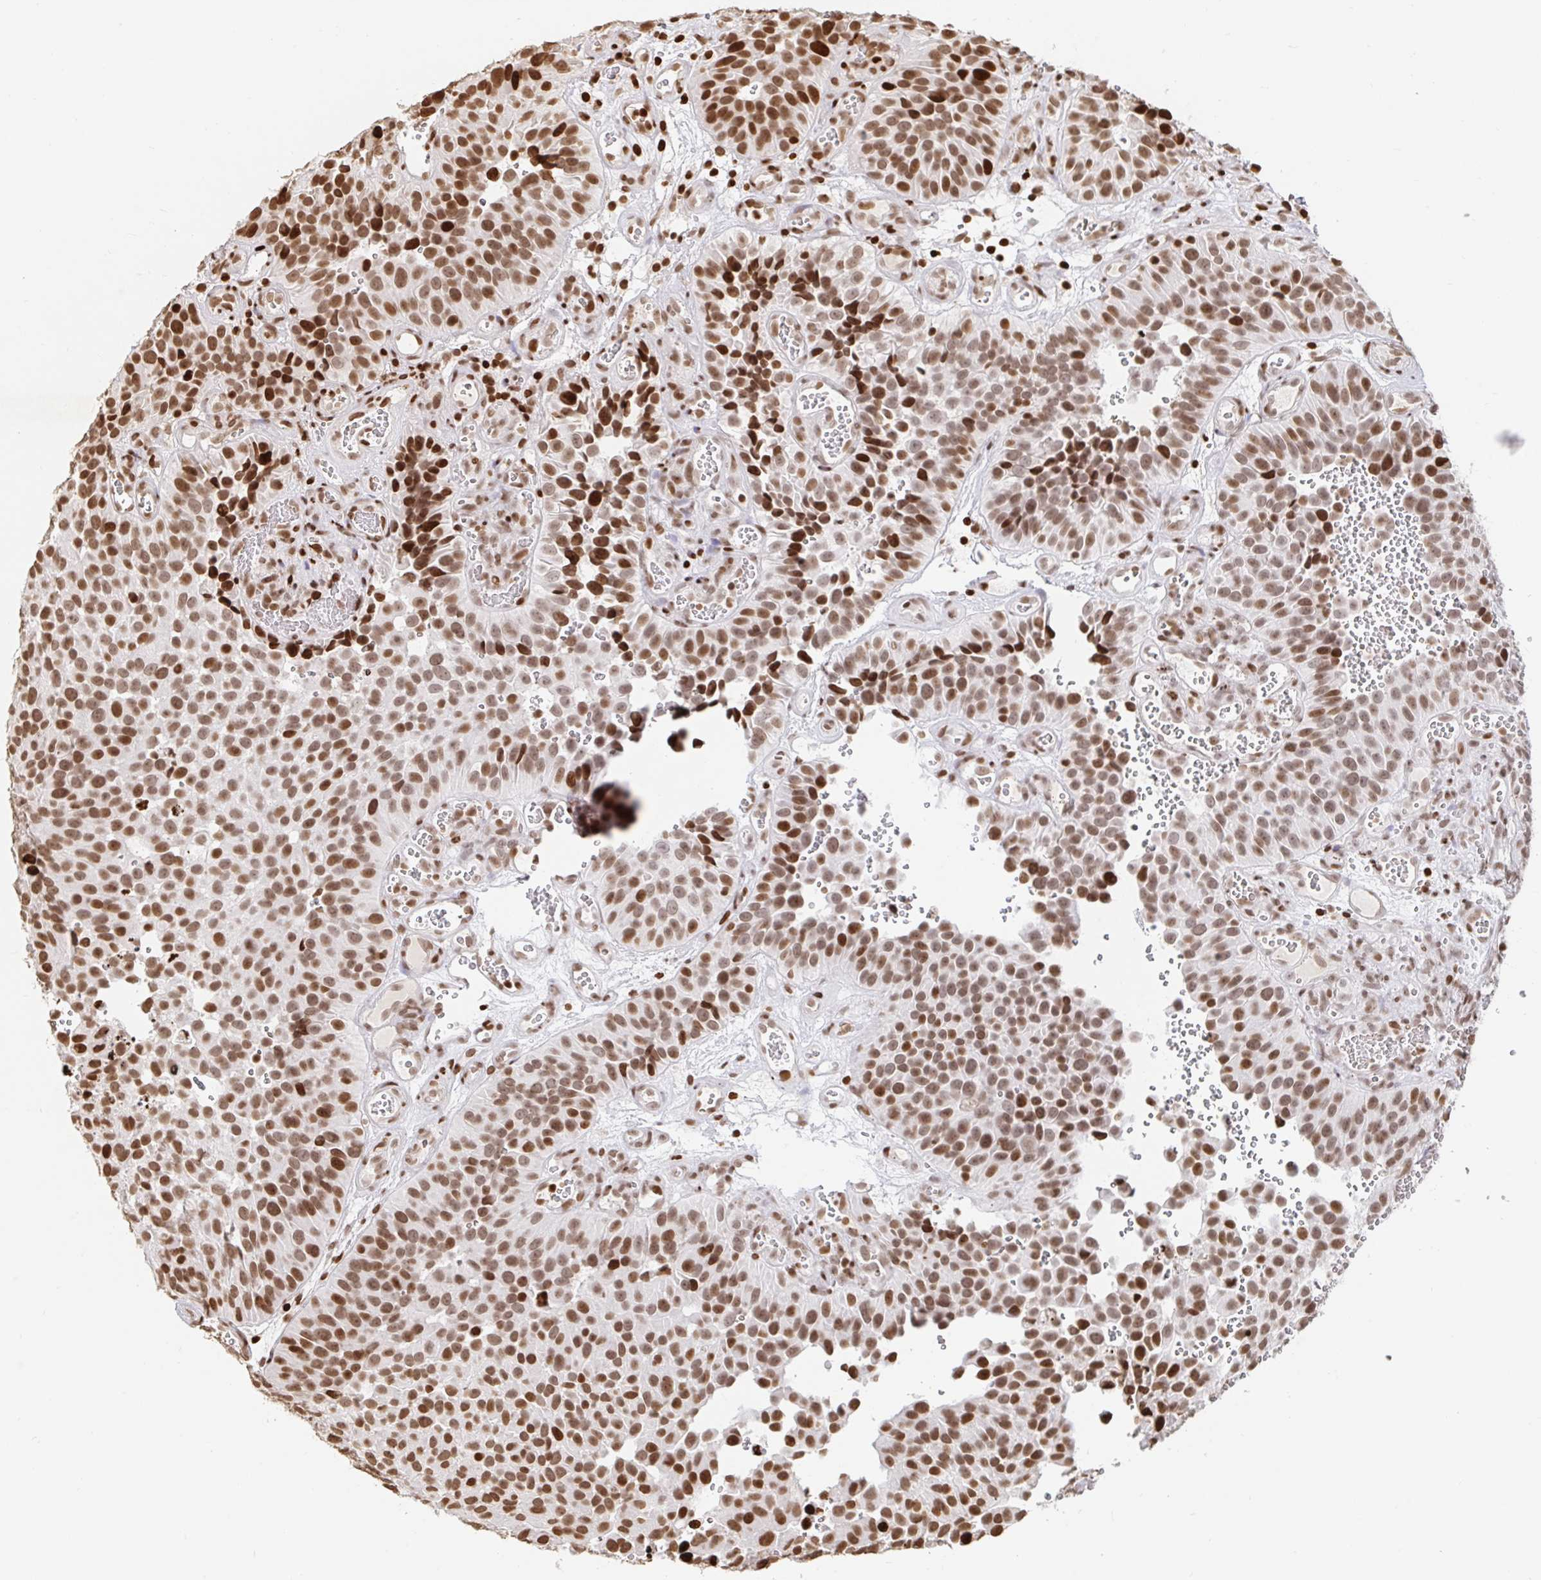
{"staining": {"intensity": "strong", "quantity": ">75%", "location": "nuclear"}, "tissue": "urothelial cancer", "cell_type": "Tumor cells", "image_type": "cancer", "snomed": [{"axis": "morphology", "description": "Urothelial carcinoma, Low grade"}, {"axis": "topography", "description": "Urinary bladder"}], "caption": "Protein expression analysis of human urothelial carcinoma (low-grade) reveals strong nuclear staining in about >75% of tumor cells.", "gene": "H2BC5", "patient": {"sex": "male", "age": 76}}